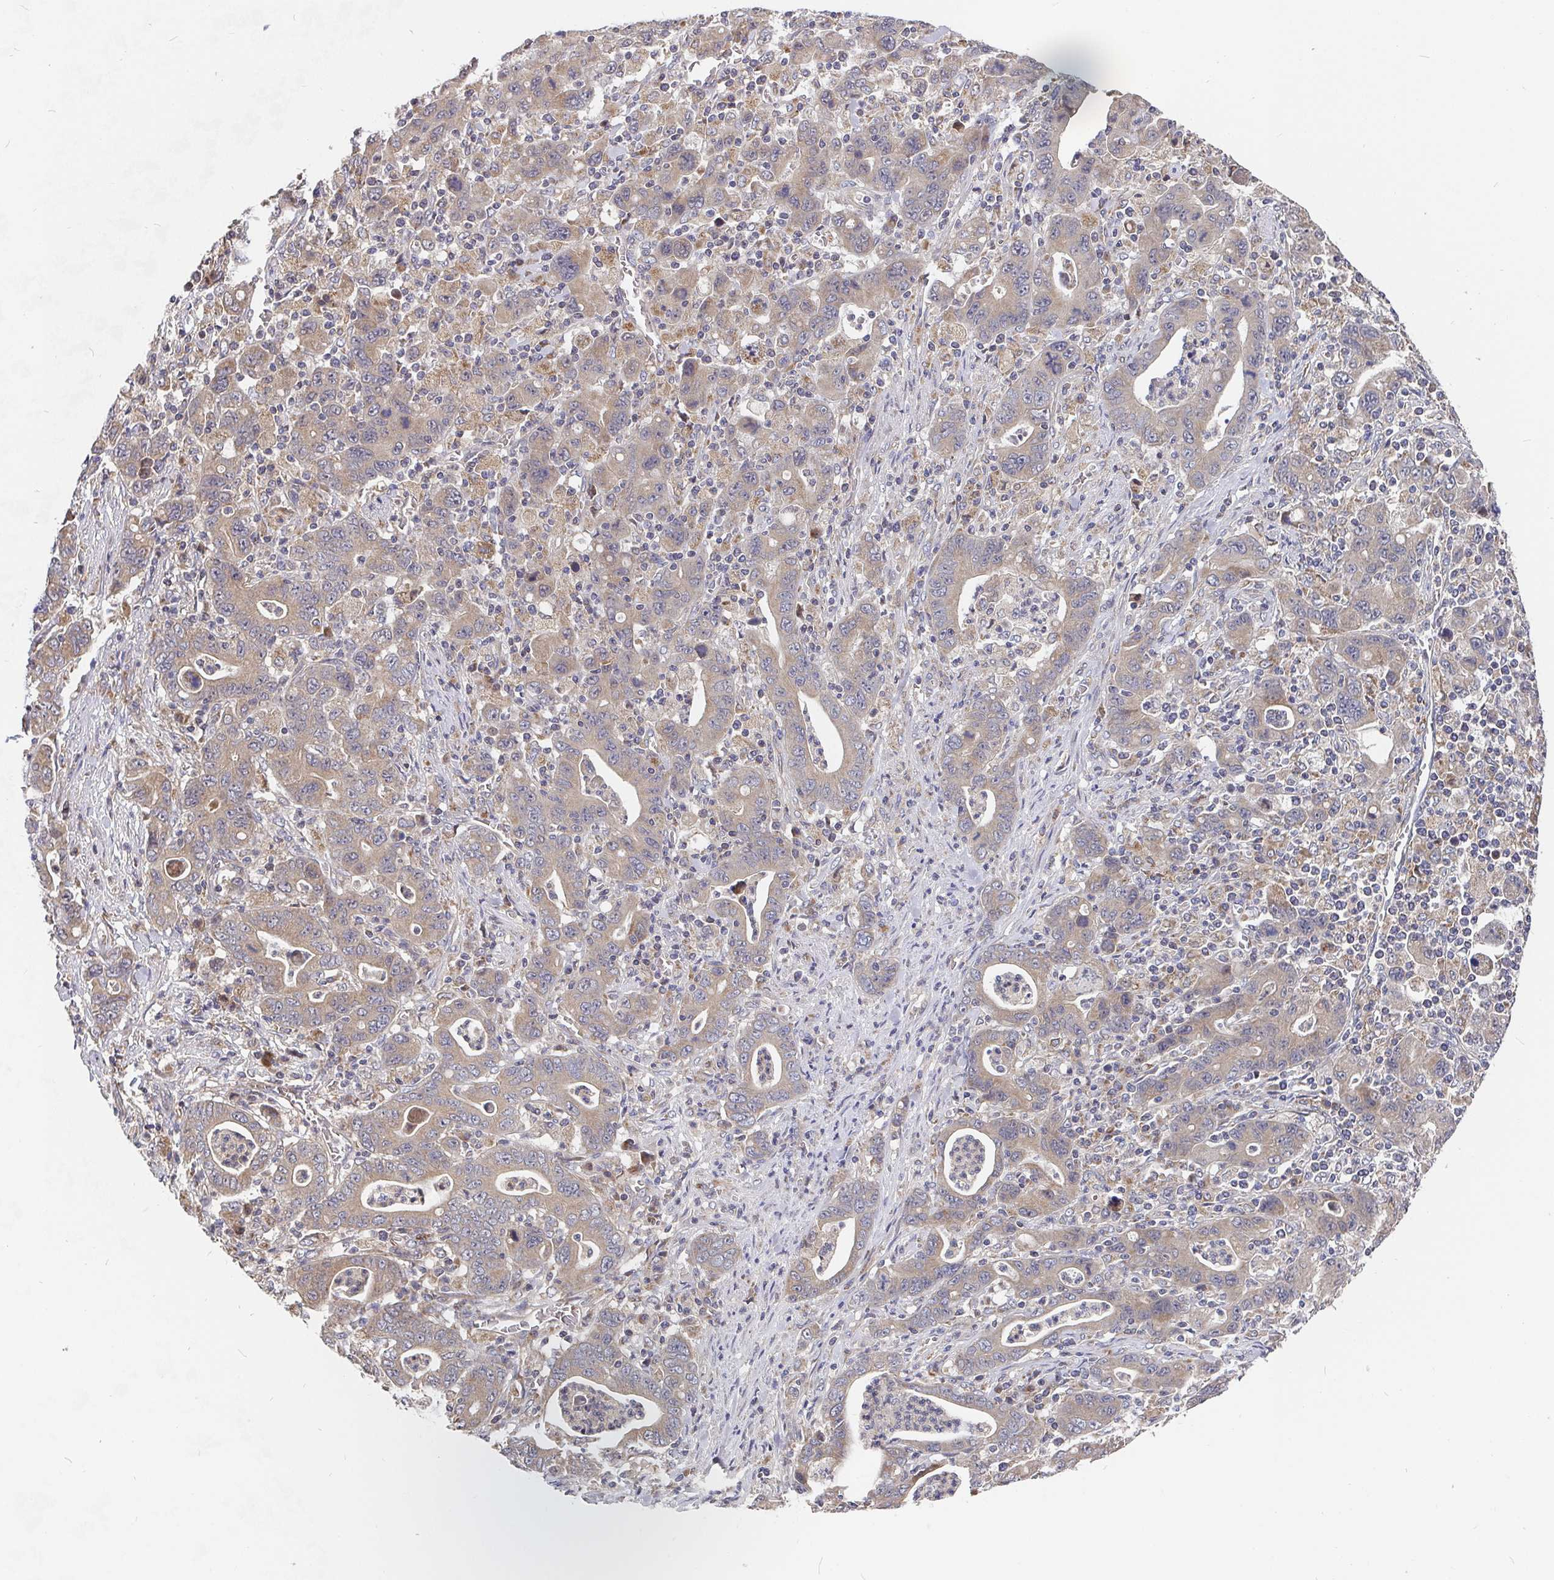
{"staining": {"intensity": "weak", "quantity": ">75%", "location": "cytoplasmic/membranous"}, "tissue": "stomach cancer", "cell_type": "Tumor cells", "image_type": "cancer", "snomed": [{"axis": "morphology", "description": "Adenocarcinoma, NOS"}, {"axis": "topography", "description": "Stomach, upper"}], "caption": "Immunohistochemistry (IHC) (DAB) staining of human stomach adenocarcinoma demonstrates weak cytoplasmic/membranous protein staining in approximately >75% of tumor cells.", "gene": "PDF", "patient": {"sex": "male", "age": 69}}